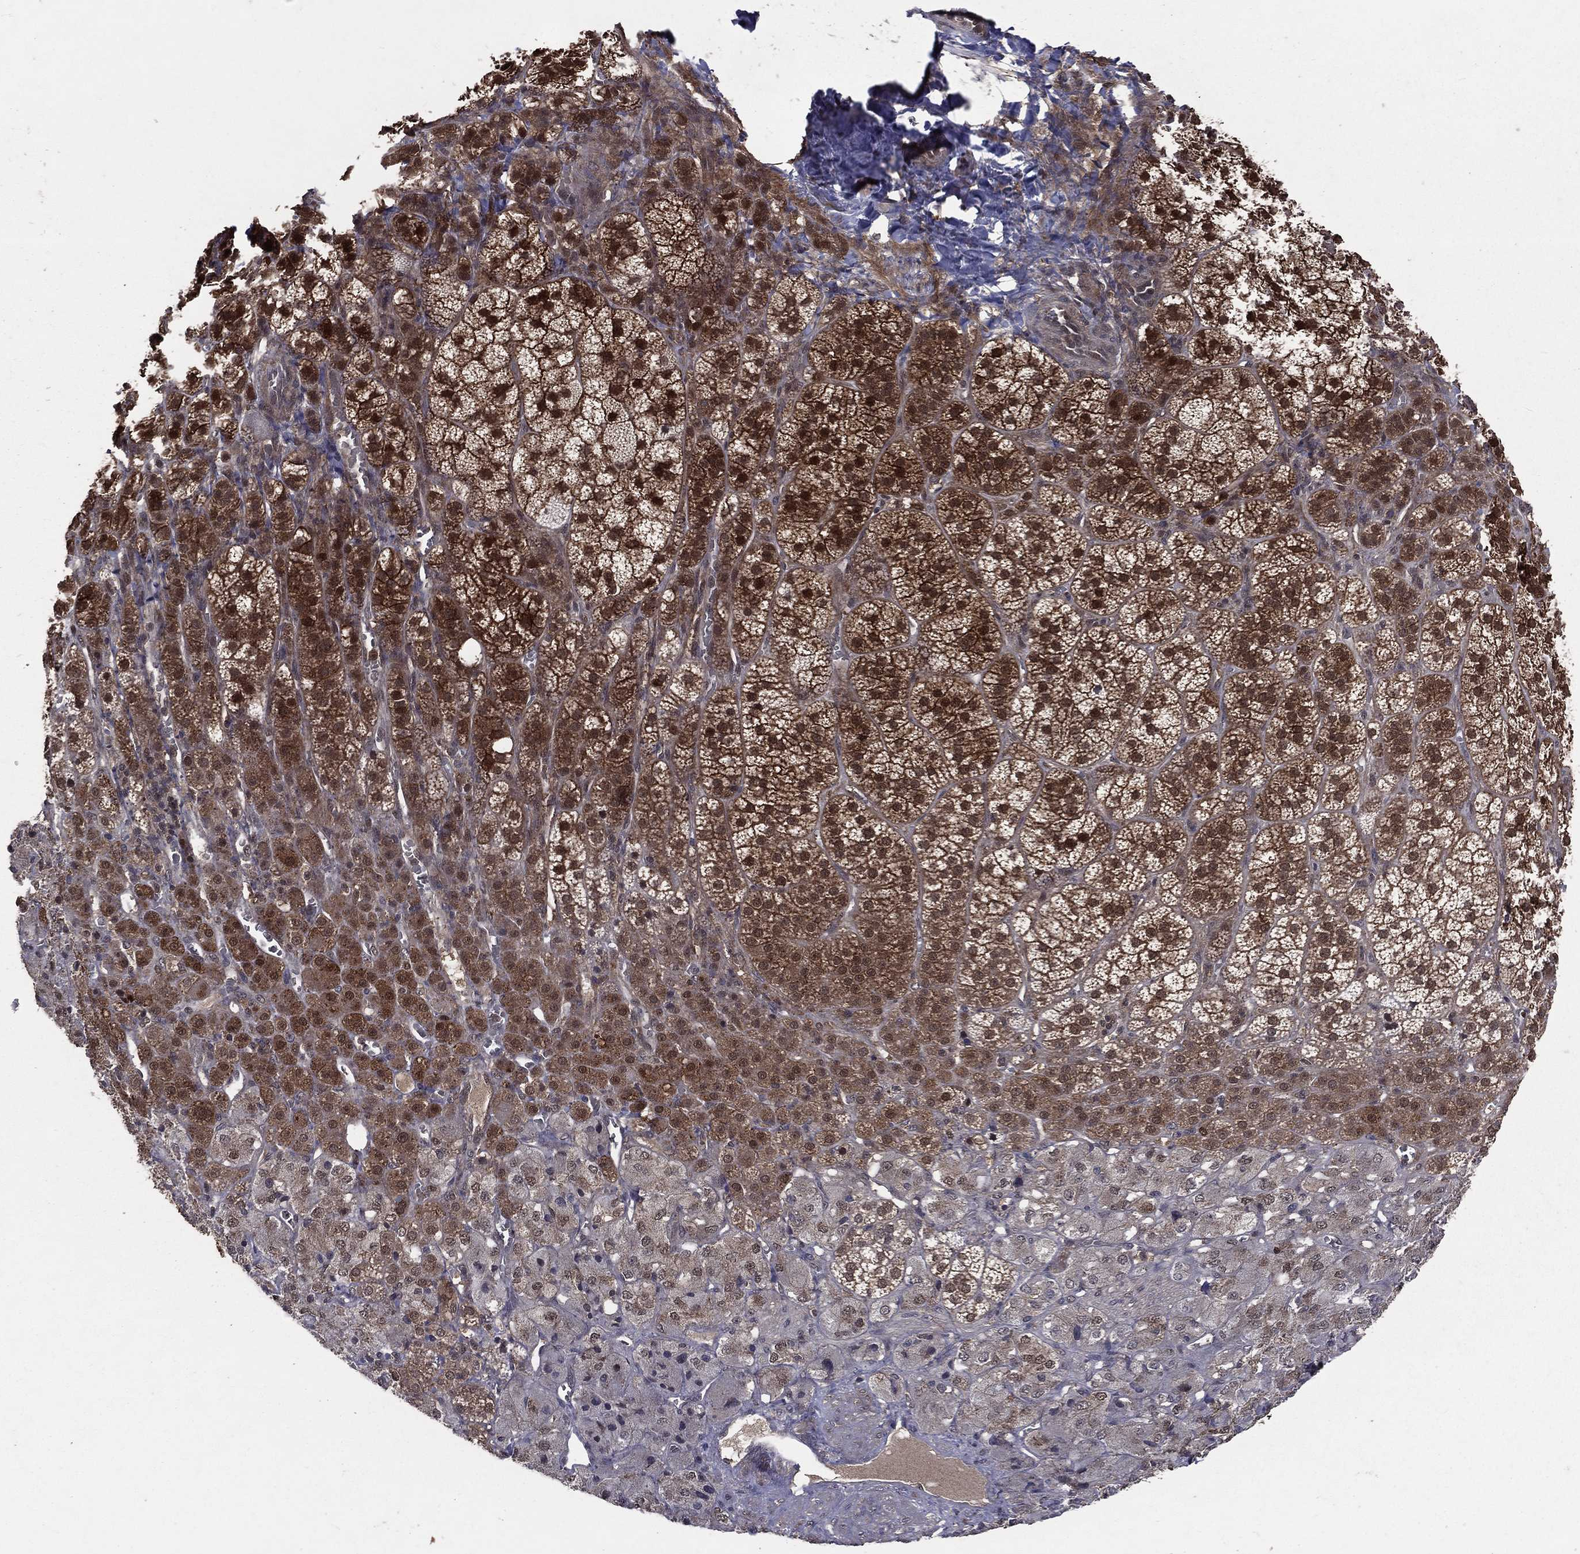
{"staining": {"intensity": "moderate", "quantity": ">75%", "location": "cytoplasmic/membranous,nuclear"}, "tissue": "adrenal gland", "cell_type": "Glandular cells", "image_type": "normal", "snomed": [{"axis": "morphology", "description": "Normal tissue, NOS"}, {"axis": "topography", "description": "Adrenal gland"}], "caption": "Immunohistochemical staining of benign adrenal gland displays medium levels of moderate cytoplasmic/membranous,nuclear staining in approximately >75% of glandular cells. (DAB (3,3'-diaminobenzidine) IHC, brown staining for protein, blue staining for nuclei).", "gene": "FGD1", "patient": {"sex": "female", "age": 60}}